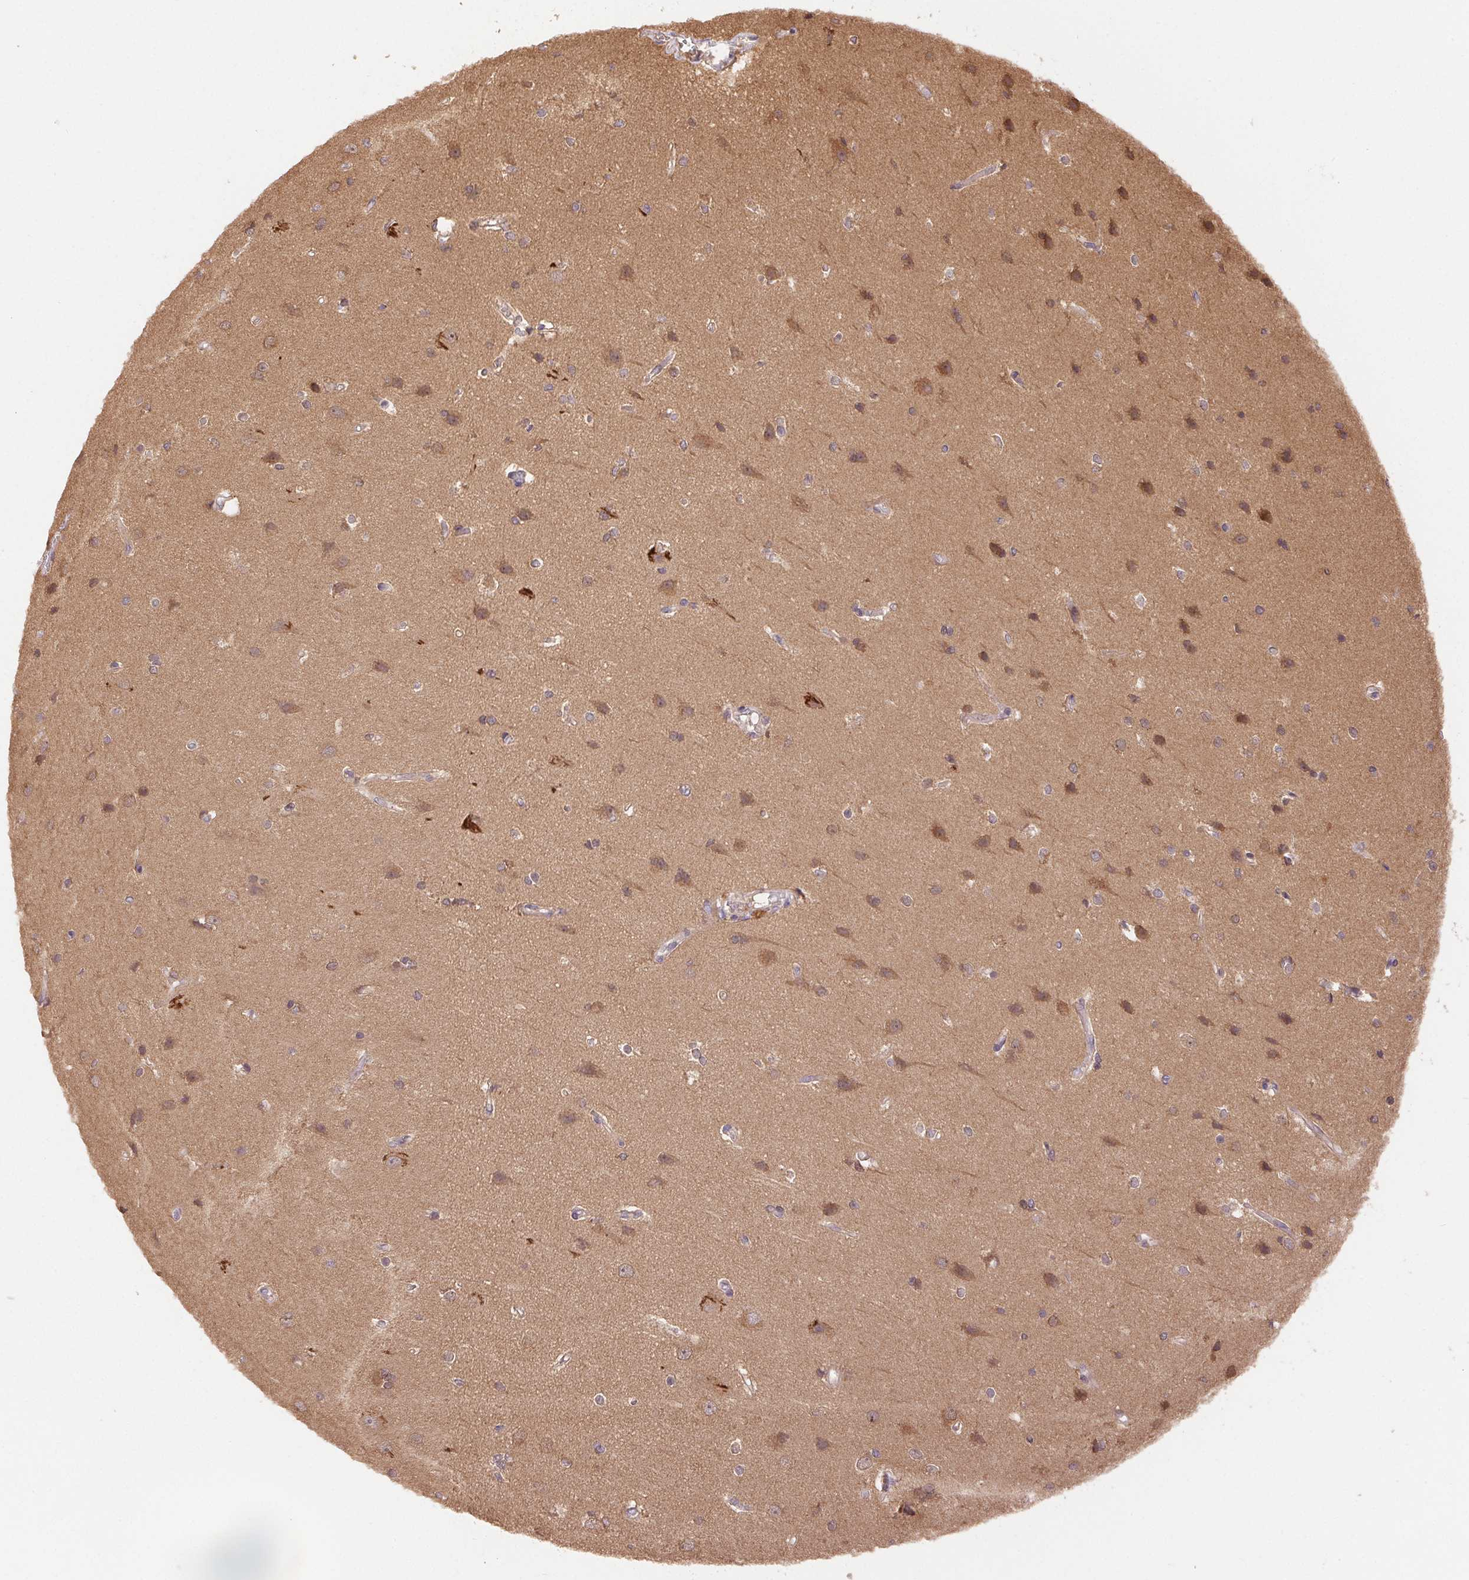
{"staining": {"intensity": "negative", "quantity": "none", "location": "none"}, "tissue": "cerebral cortex", "cell_type": "Endothelial cells", "image_type": "normal", "snomed": [{"axis": "morphology", "description": "Normal tissue, NOS"}, {"axis": "topography", "description": "Cerebral cortex"}], "caption": "The histopathology image exhibits no significant expression in endothelial cells of cerebral cortex.", "gene": "GDI1", "patient": {"sex": "male", "age": 37}}